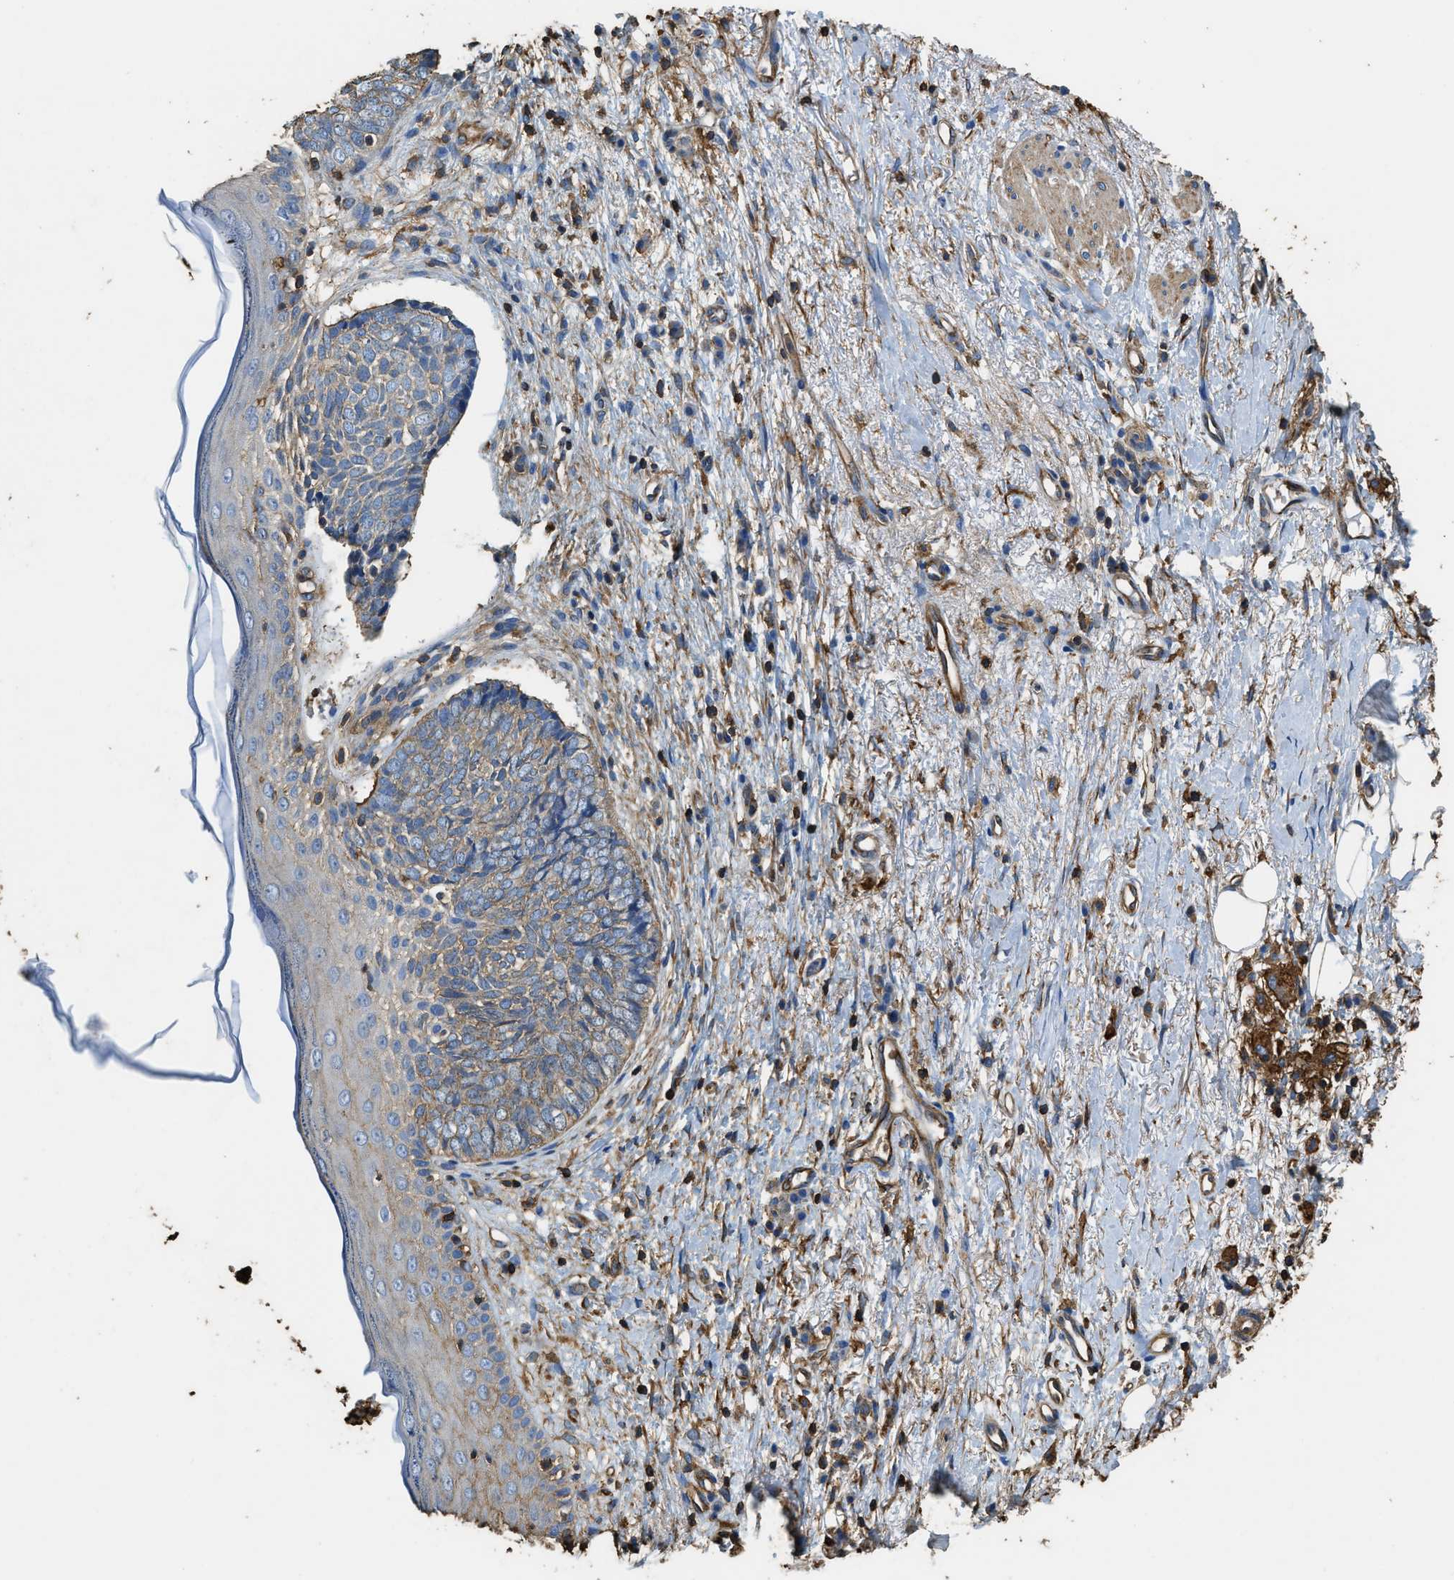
{"staining": {"intensity": "weak", "quantity": "25%-75%", "location": "cytoplasmic/membranous"}, "tissue": "skin cancer", "cell_type": "Tumor cells", "image_type": "cancer", "snomed": [{"axis": "morphology", "description": "Basal cell carcinoma"}, {"axis": "topography", "description": "Skin"}], "caption": "Immunohistochemical staining of basal cell carcinoma (skin) shows weak cytoplasmic/membranous protein expression in approximately 25%-75% of tumor cells.", "gene": "ACCS", "patient": {"sex": "female", "age": 84}}